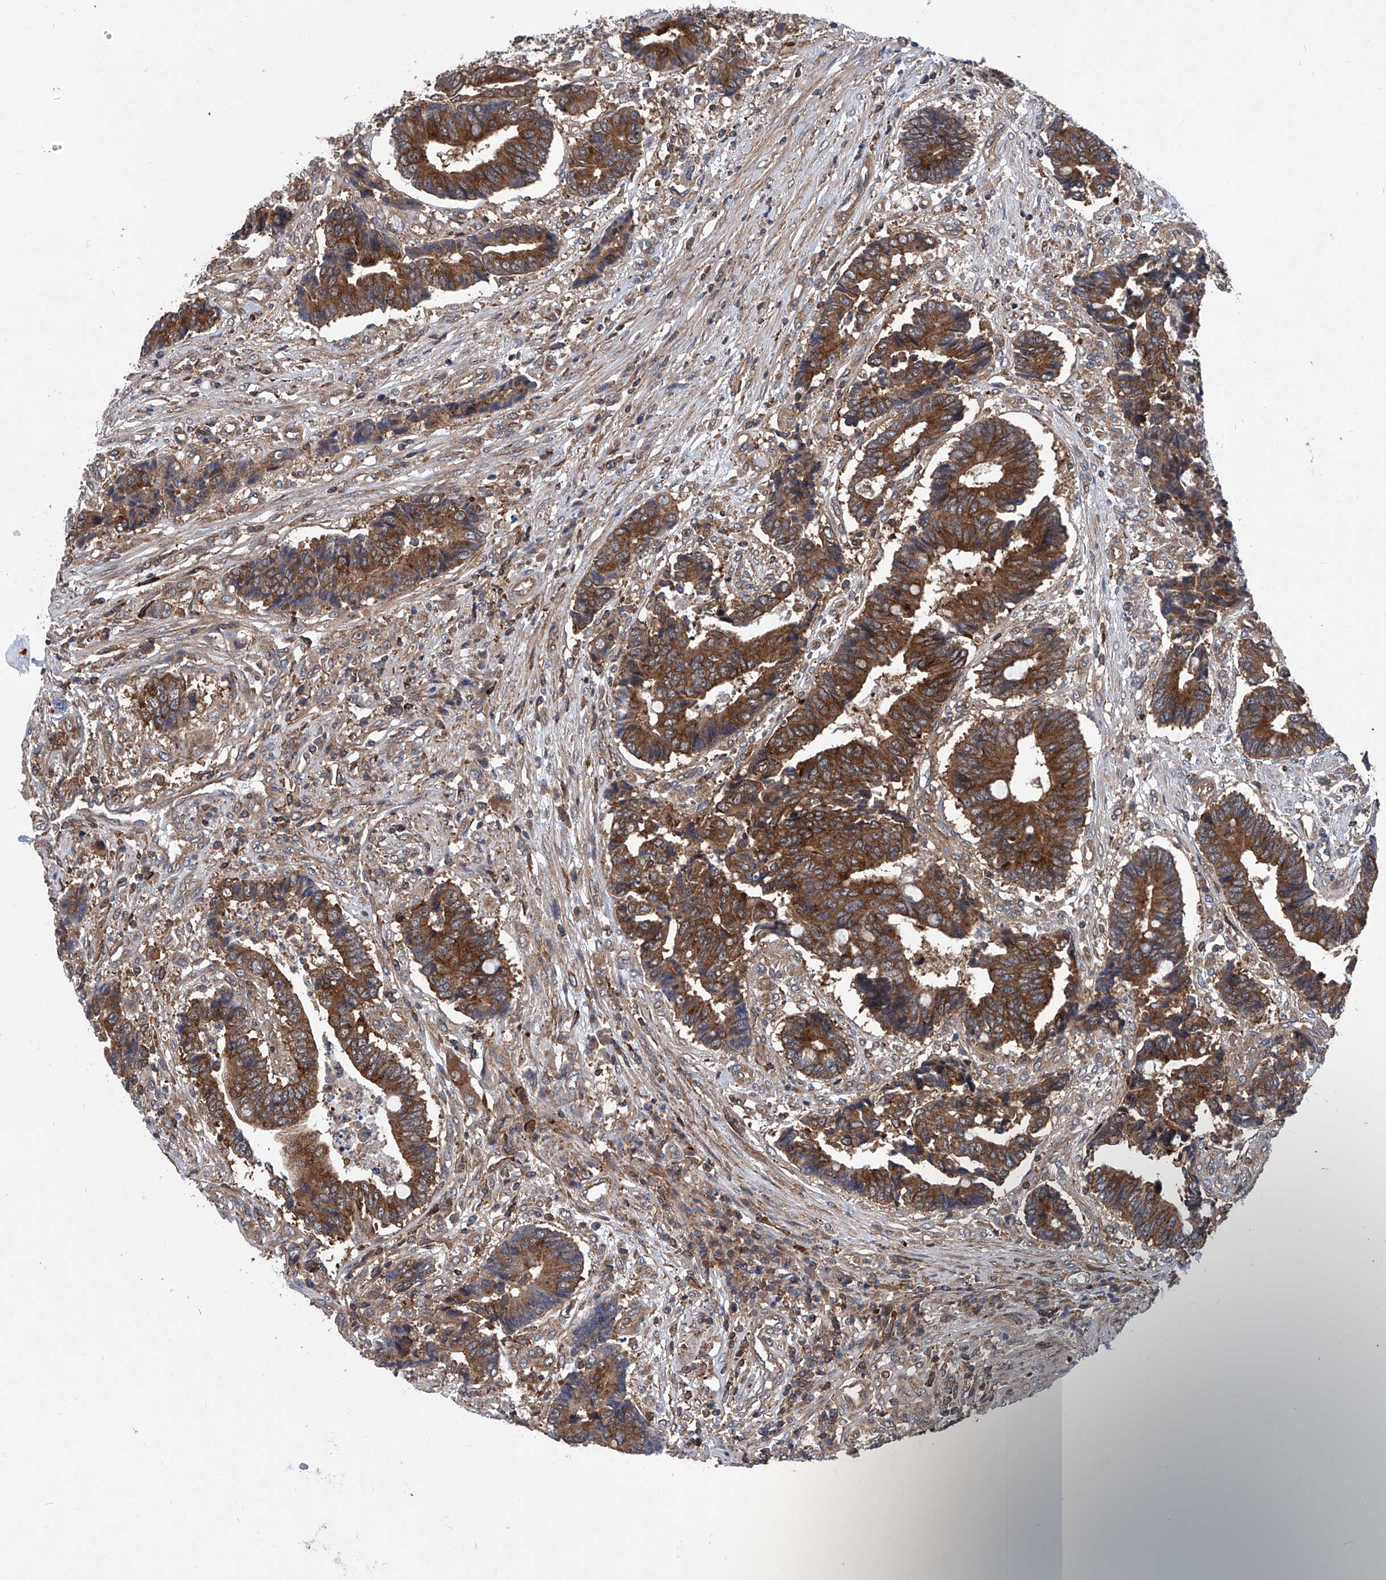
{"staining": {"intensity": "strong", "quantity": ">75%", "location": "cytoplasmic/membranous"}, "tissue": "colorectal cancer", "cell_type": "Tumor cells", "image_type": "cancer", "snomed": [{"axis": "morphology", "description": "Adenocarcinoma, NOS"}, {"axis": "topography", "description": "Rectum"}], "caption": "The immunohistochemical stain highlights strong cytoplasmic/membranous expression in tumor cells of adenocarcinoma (colorectal) tissue.", "gene": "SMAP1", "patient": {"sex": "male", "age": 84}}